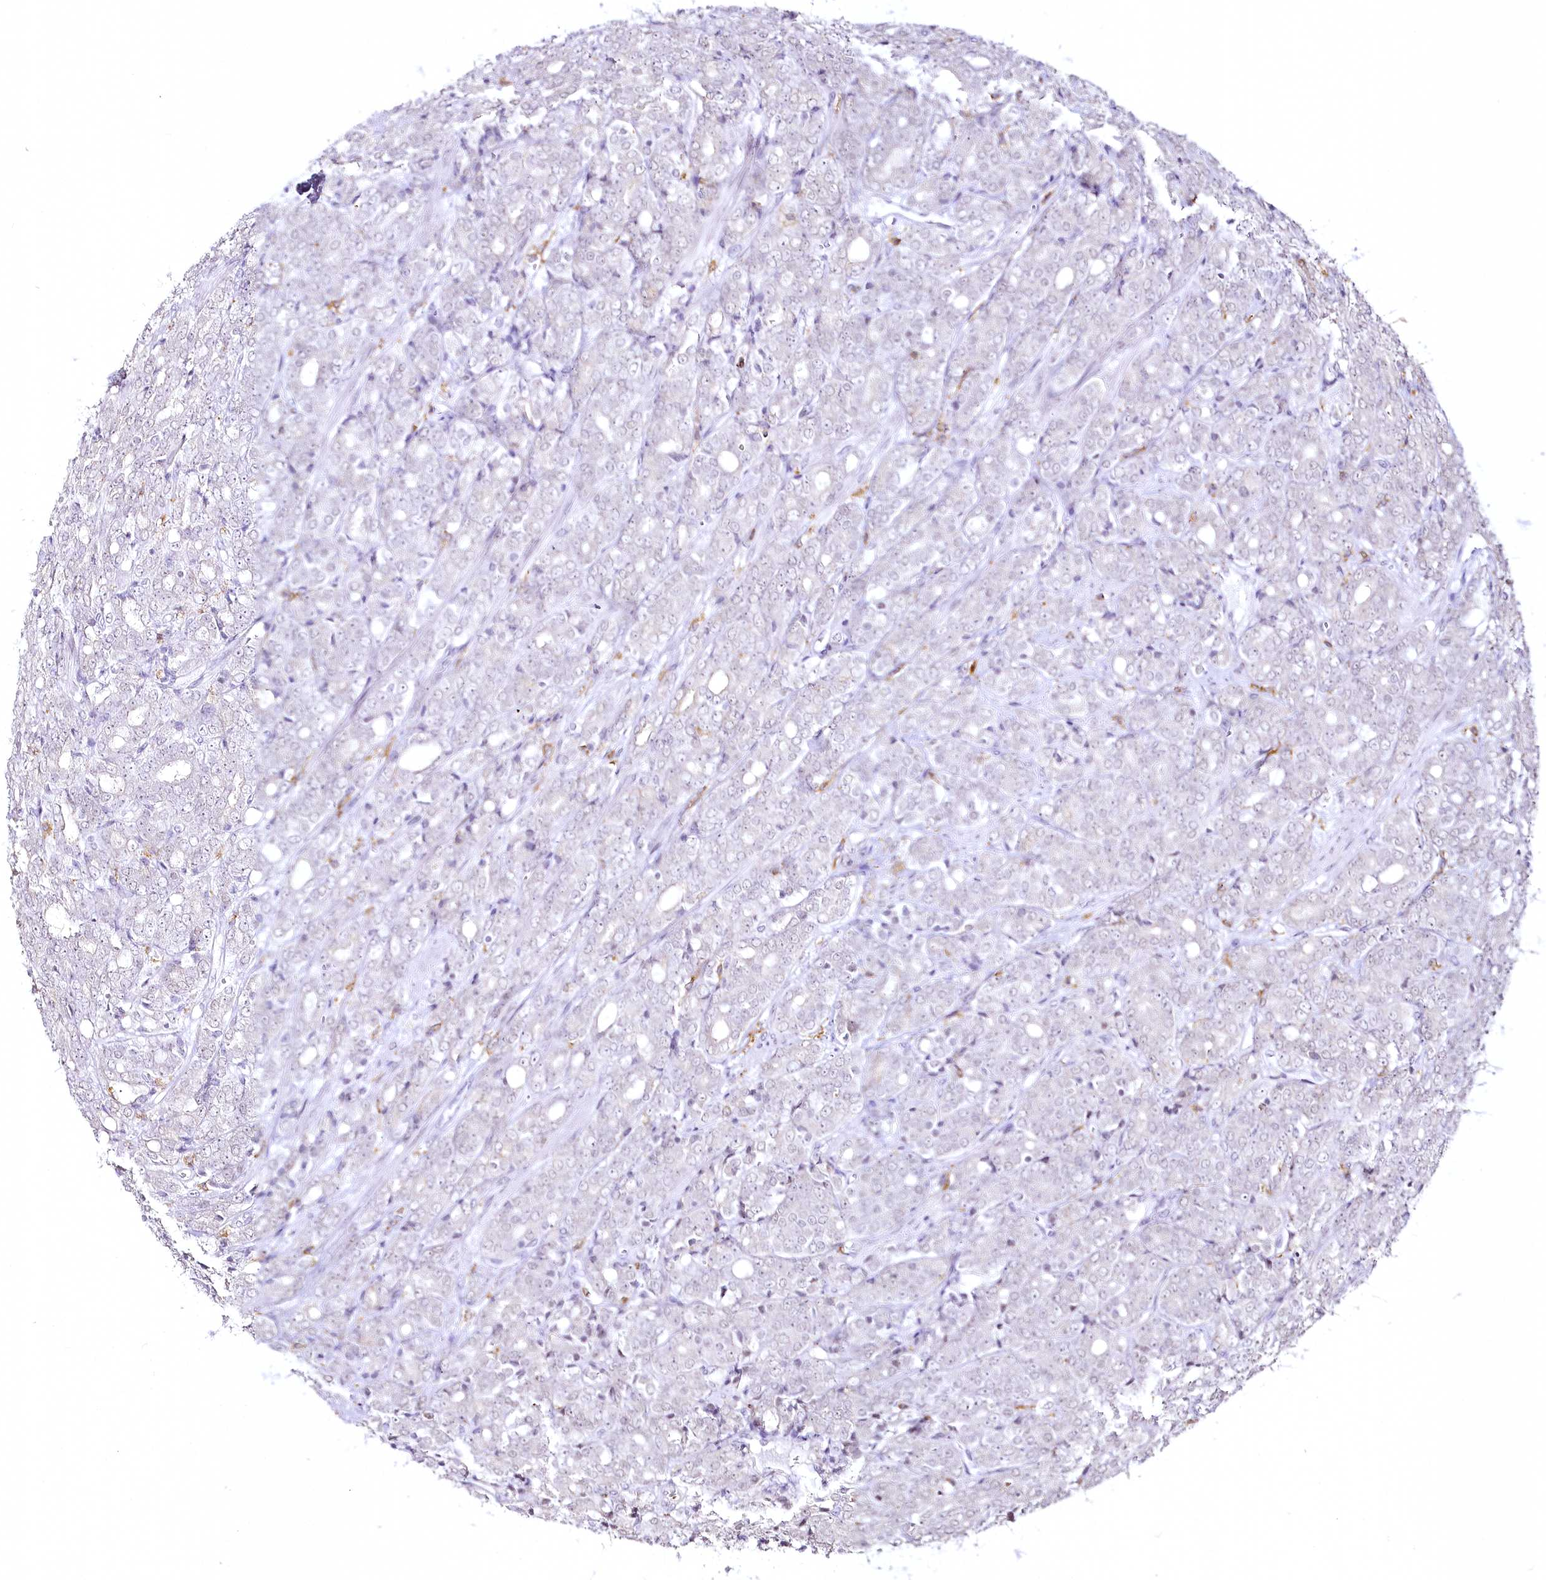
{"staining": {"intensity": "negative", "quantity": "none", "location": "none"}, "tissue": "prostate cancer", "cell_type": "Tumor cells", "image_type": "cancer", "snomed": [{"axis": "morphology", "description": "Adenocarcinoma, High grade"}, {"axis": "topography", "description": "Prostate"}], "caption": "Protein analysis of adenocarcinoma (high-grade) (prostate) displays no significant staining in tumor cells. (Brightfield microscopy of DAB (3,3'-diaminobenzidine) immunohistochemistry (IHC) at high magnification).", "gene": "DOCK2", "patient": {"sex": "male", "age": 62}}